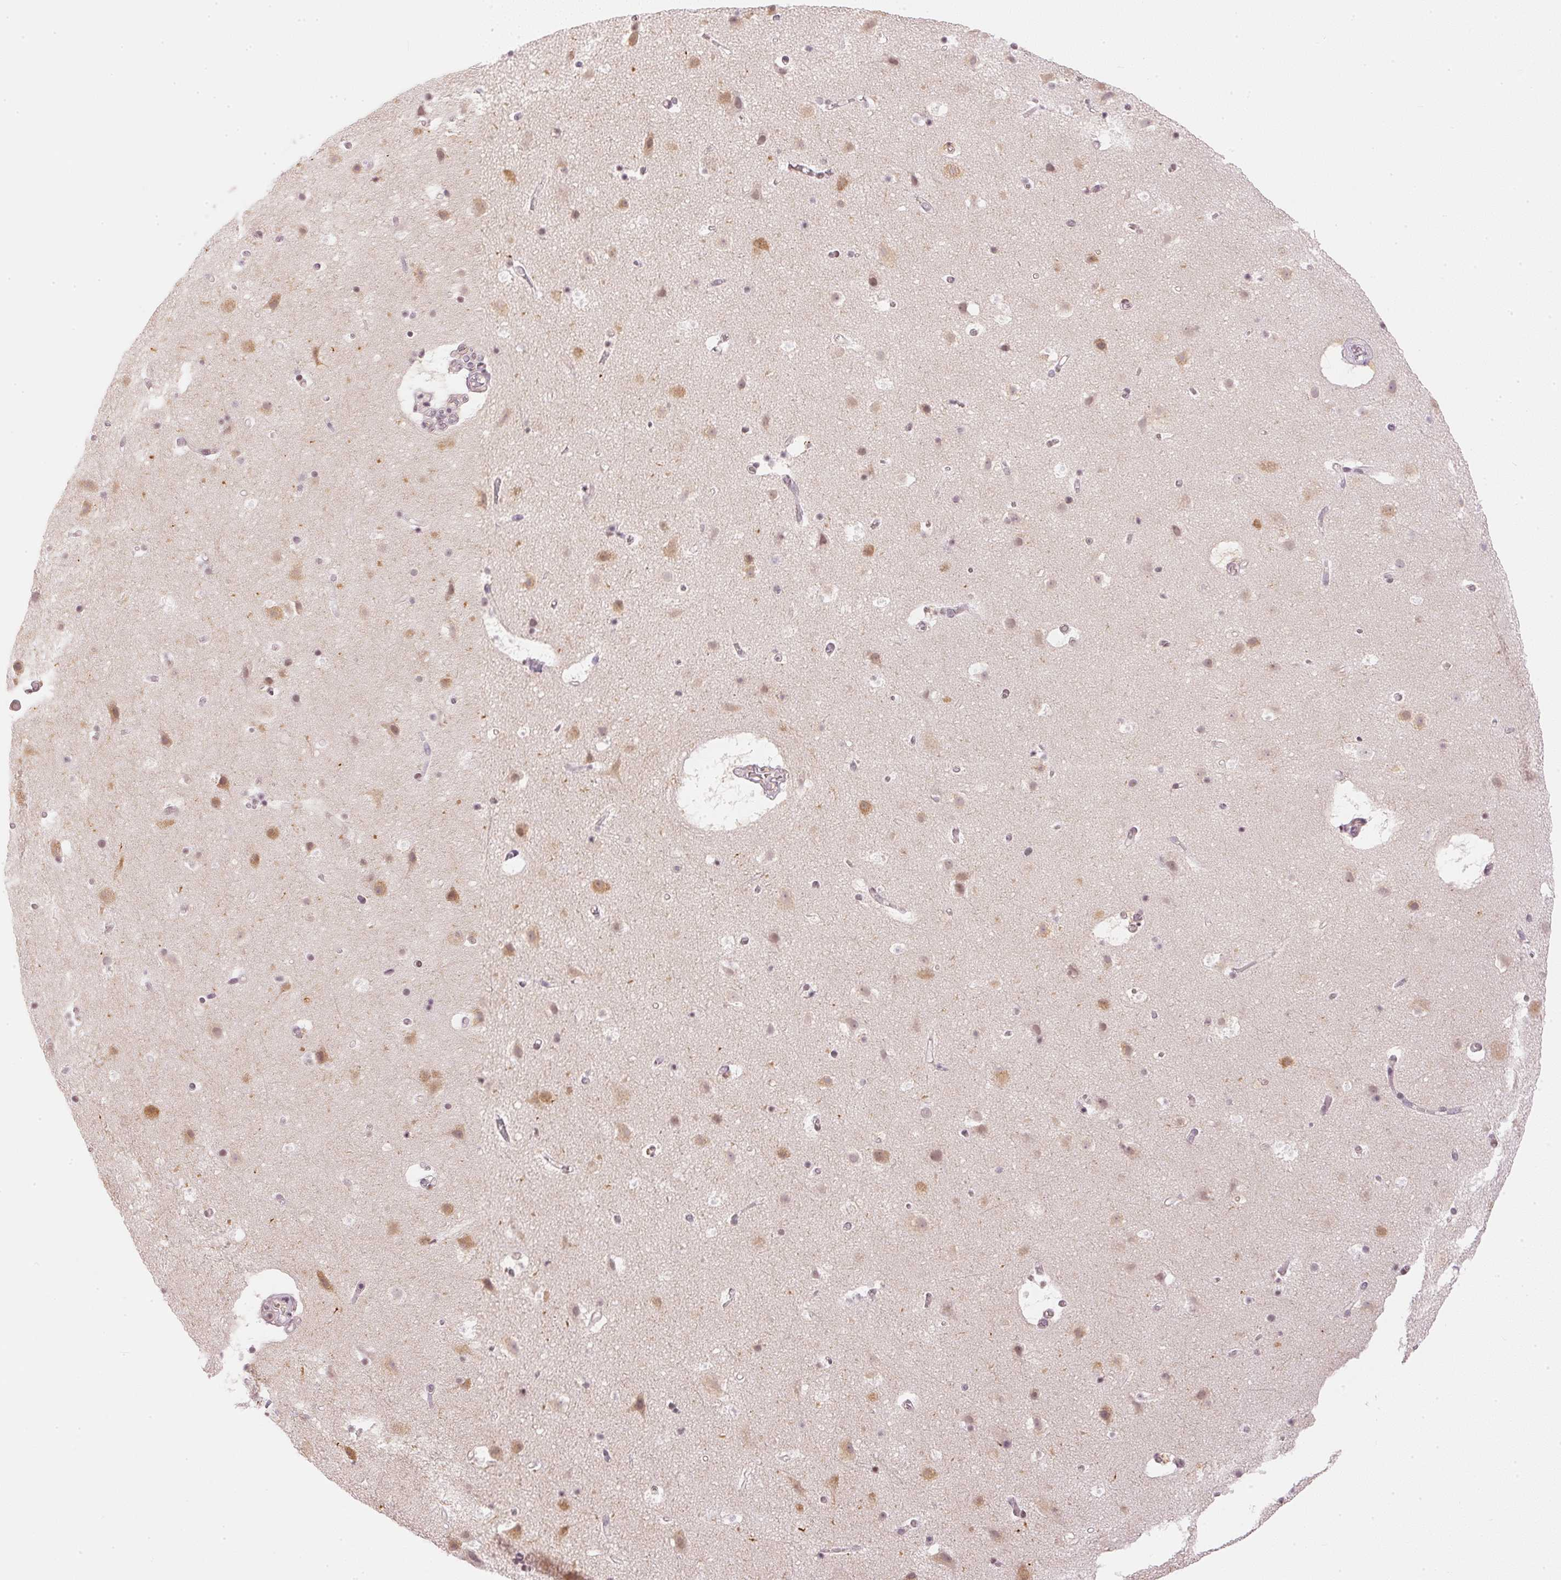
{"staining": {"intensity": "negative", "quantity": "none", "location": "none"}, "tissue": "cerebral cortex", "cell_type": "Endothelial cells", "image_type": "normal", "snomed": [{"axis": "morphology", "description": "Normal tissue, NOS"}, {"axis": "topography", "description": "Cerebral cortex"}], "caption": "A micrograph of human cerebral cortex is negative for staining in endothelial cells. Brightfield microscopy of immunohistochemistry stained with DAB (3,3'-diaminobenzidine) (brown) and hematoxylin (blue), captured at high magnification.", "gene": "KPRP", "patient": {"sex": "female", "age": 42}}